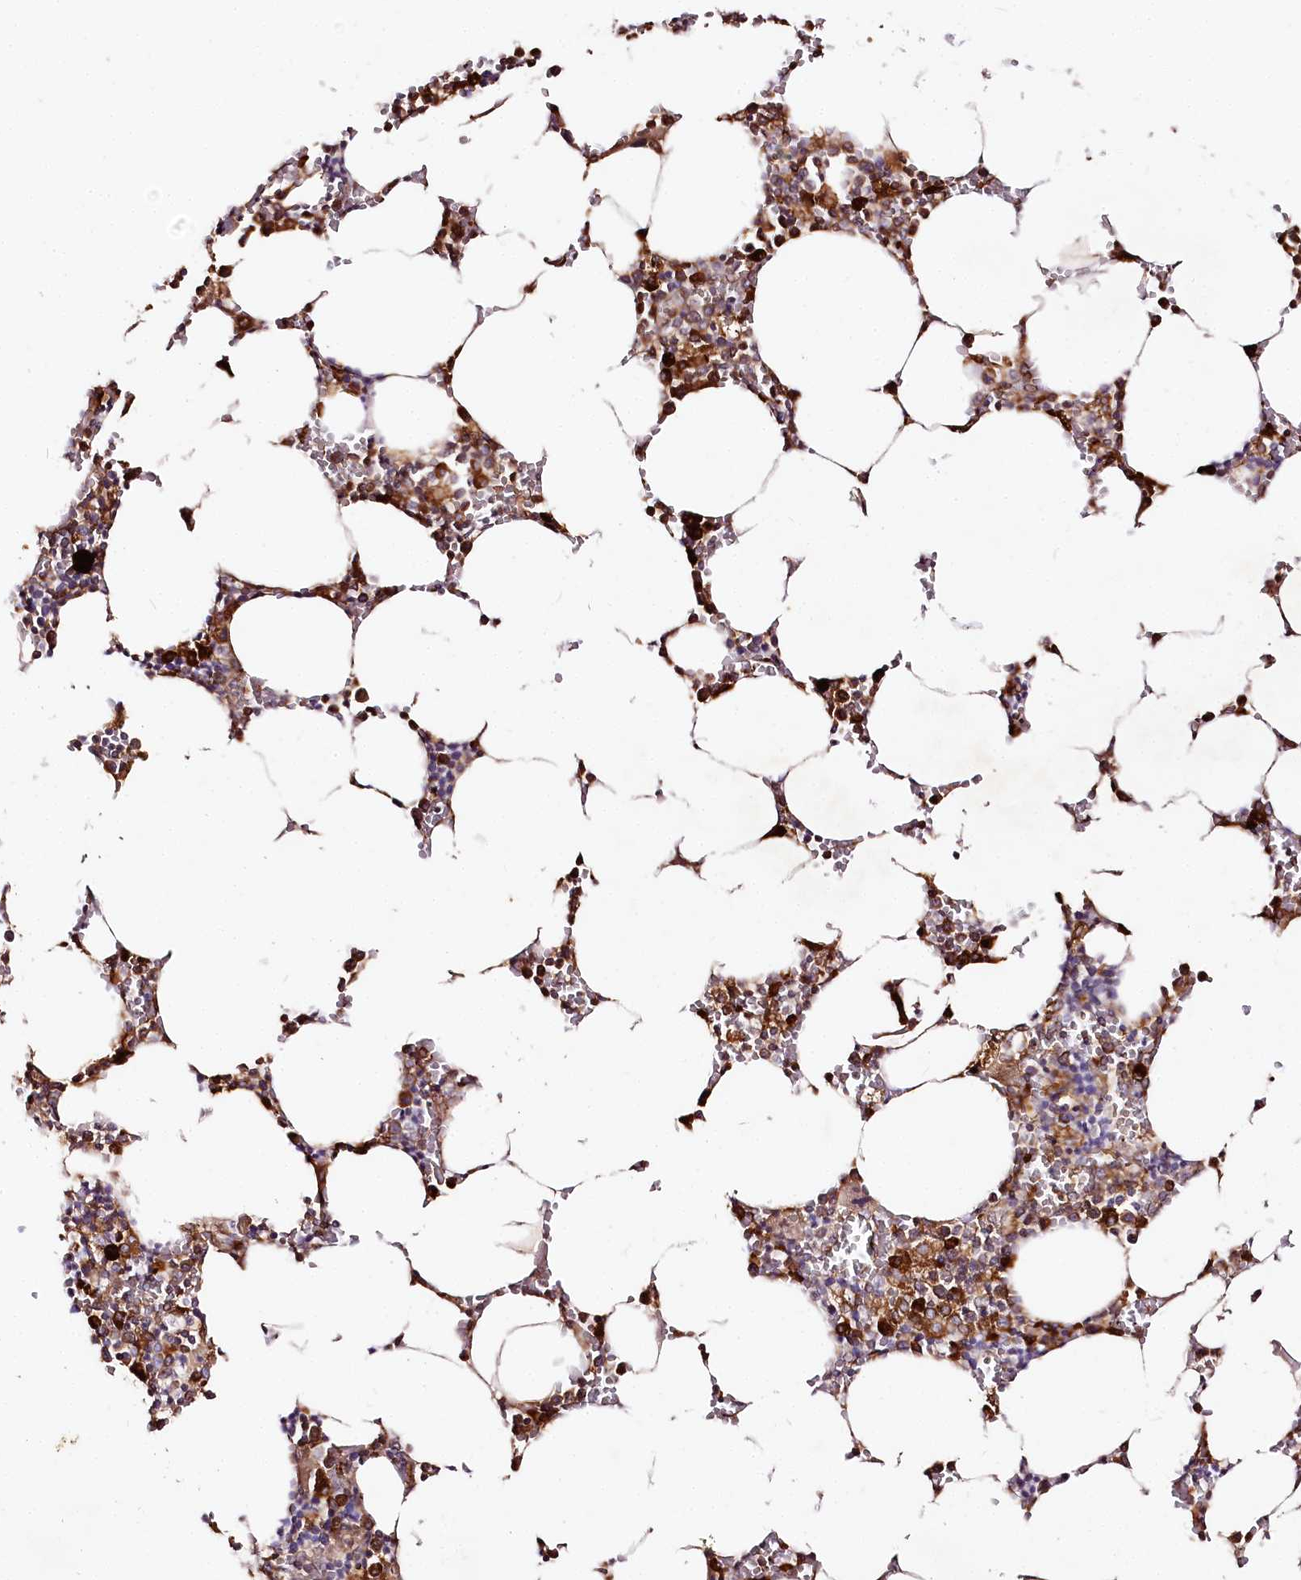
{"staining": {"intensity": "strong", "quantity": "25%-75%", "location": "cytoplasmic/membranous"}, "tissue": "bone marrow", "cell_type": "Hematopoietic cells", "image_type": "normal", "snomed": [{"axis": "morphology", "description": "Normal tissue, NOS"}, {"axis": "topography", "description": "Bone marrow"}], "caption": "Immunohistochemistry (DAB) staining of unremarkable human bone marrow shows strong cytoplasmic/membranous protein staining in approximately 25%-75% of hematopoietic cells.", "gene": "CNPY2", "patient": {"sex": "male", "age": 70}}